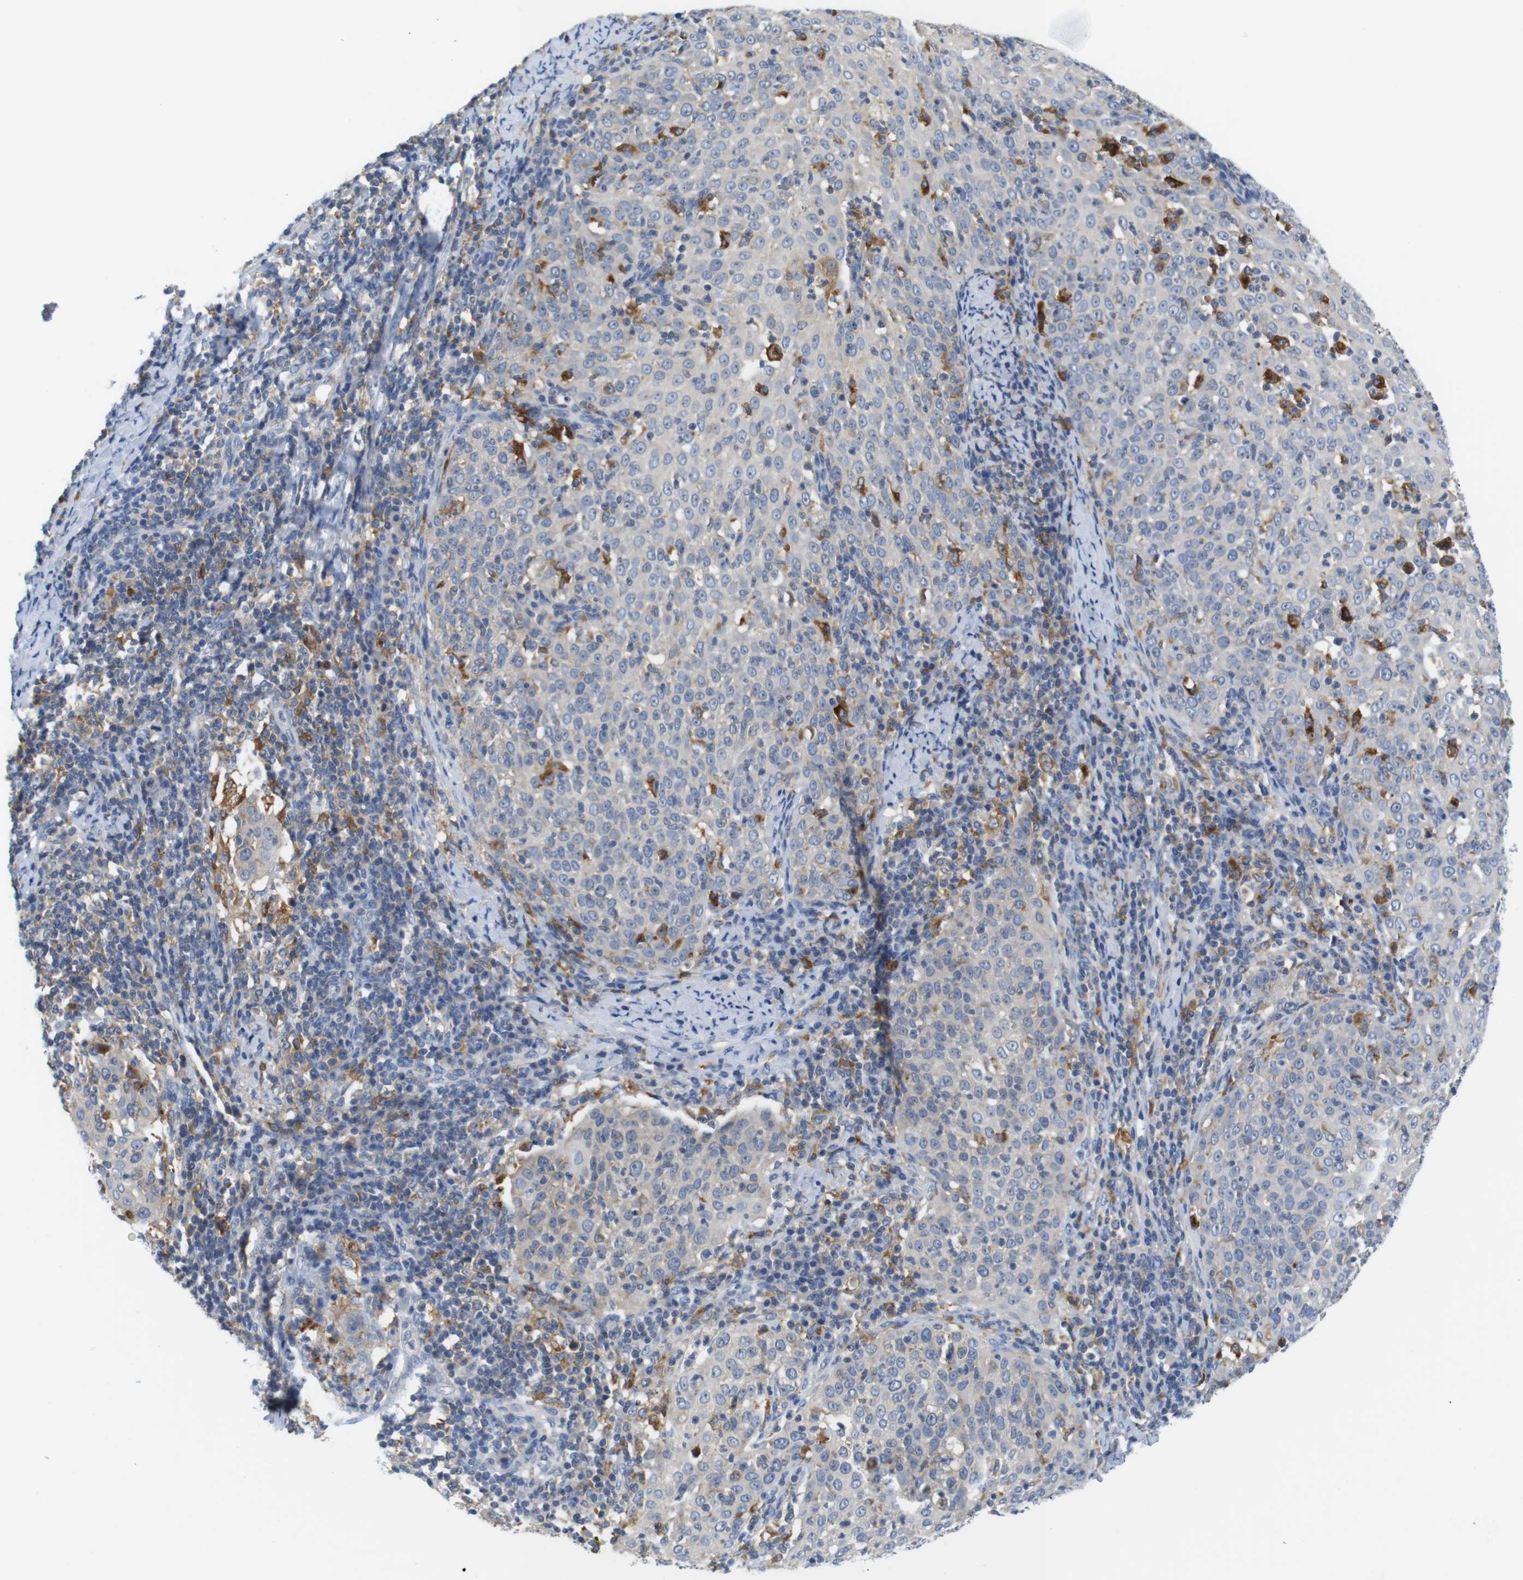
{"staining": {"intensity": "negative", "quantity": "none", "location": "none"}, "tissue": "cervical cancer", "cell_type": "Tumor cells", "image_type": "cancer", "snomed": [{"axis": "morphology", "description": "Squamous cell carcinoma, NOS"}, {"axis": "topography", "description": "Cervix"}], "caption": "The image reveals no staining of tumor cells in cervical cancer.", "gene": "CNGA2", "patient": {"sex": "female", "age": 51}}